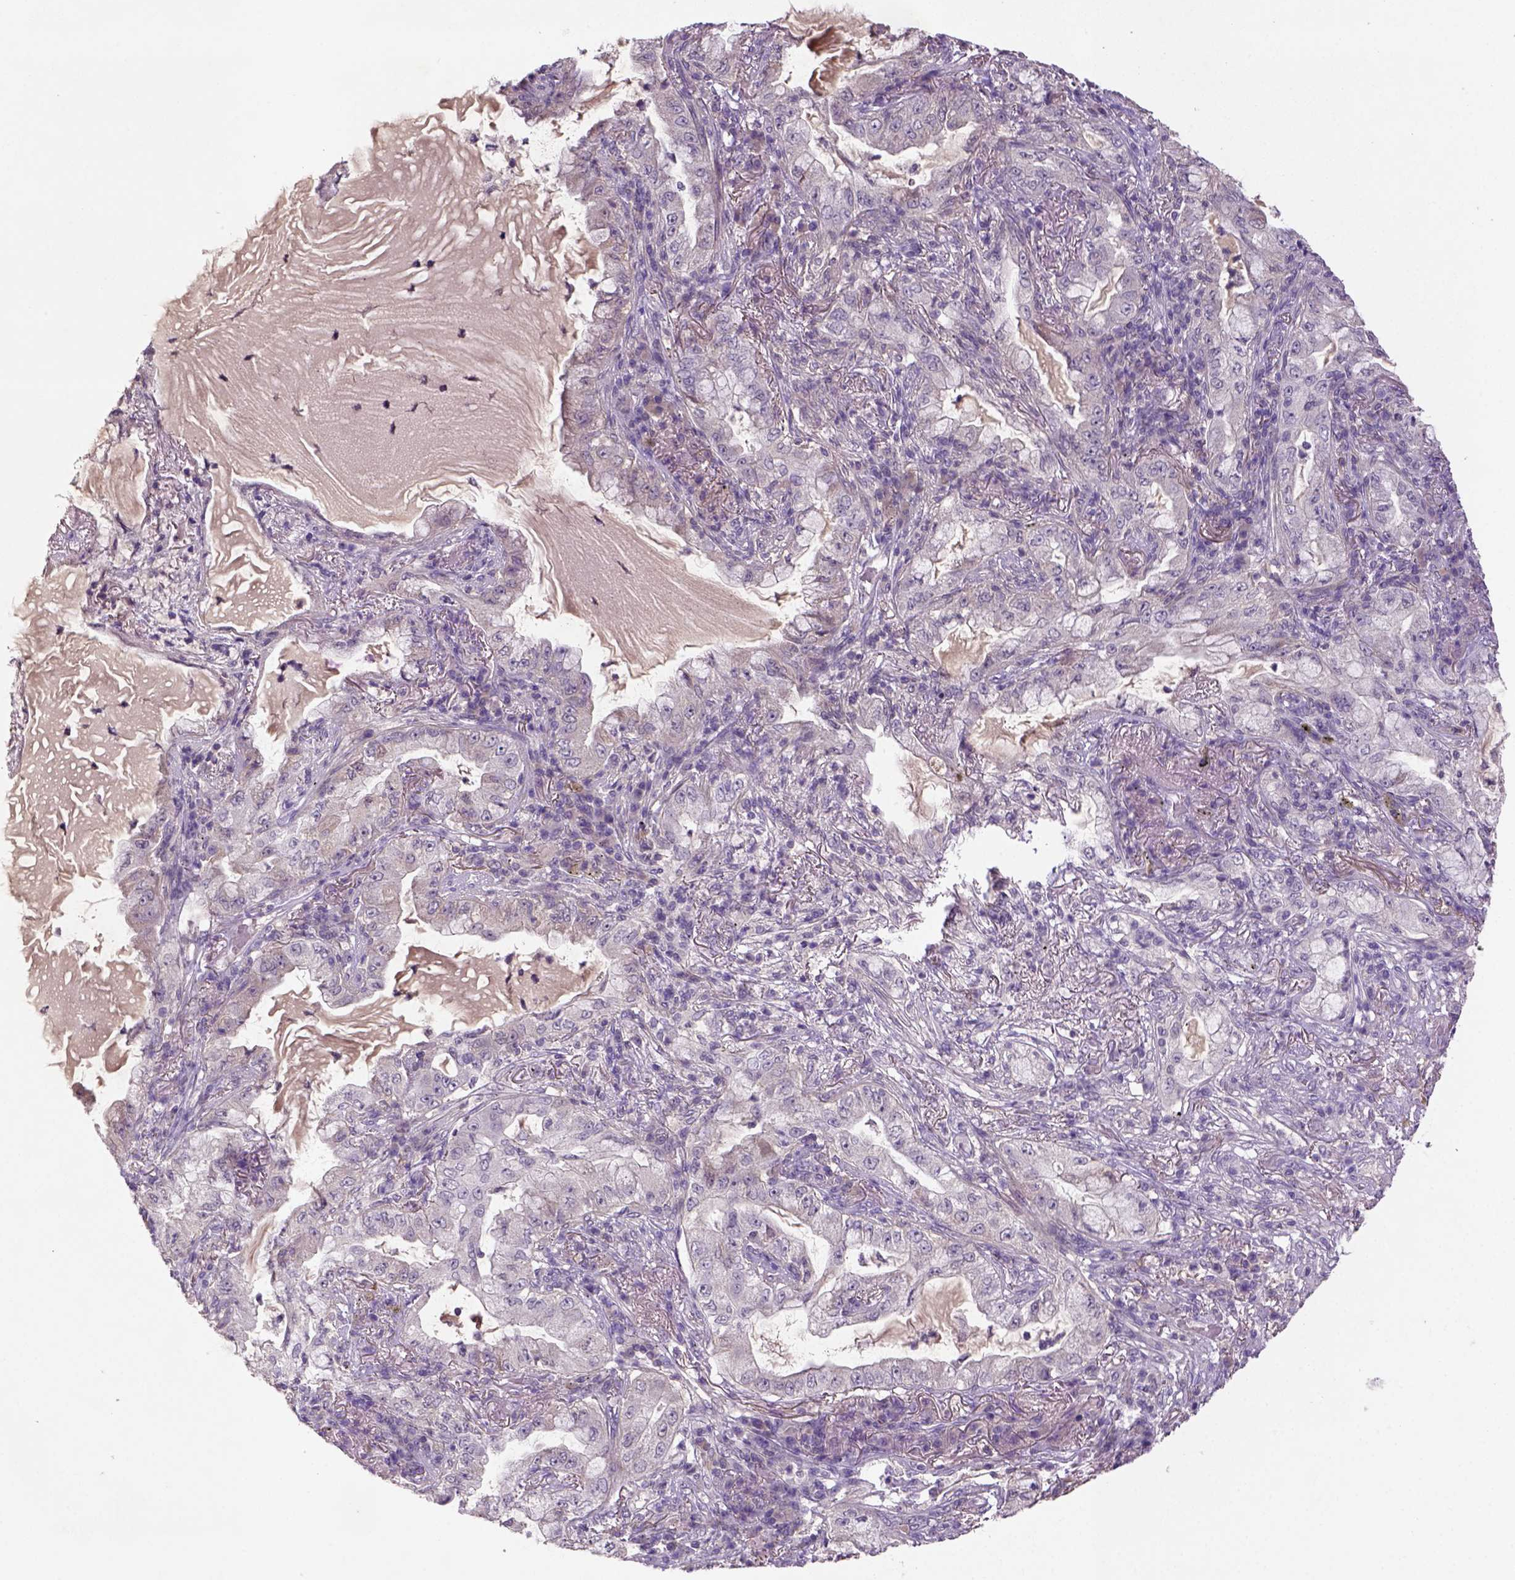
{"staining": {"intensity": "negative", "quantity": "none", "location": "none"}, "tissue": "lung cancer", "cell_type": "Tumor cells", "image_type": "cancer", "snomed": [{"axis": "morphology", "description": "Adenocarcinoma, NOS"}, {"axis": "topography", "description": "Lung"}], "caption": "DAB (3,3'-diaminobenzidine) immunohistochemical staining of lung cancer (adenocarcinoma) shows no significant positivity in tumor cells. (Immunohistochemistry, brightfield microscopy, high magnification).", "gene": "NLGN2", "patient": {"sex": "female", "age": 73}}